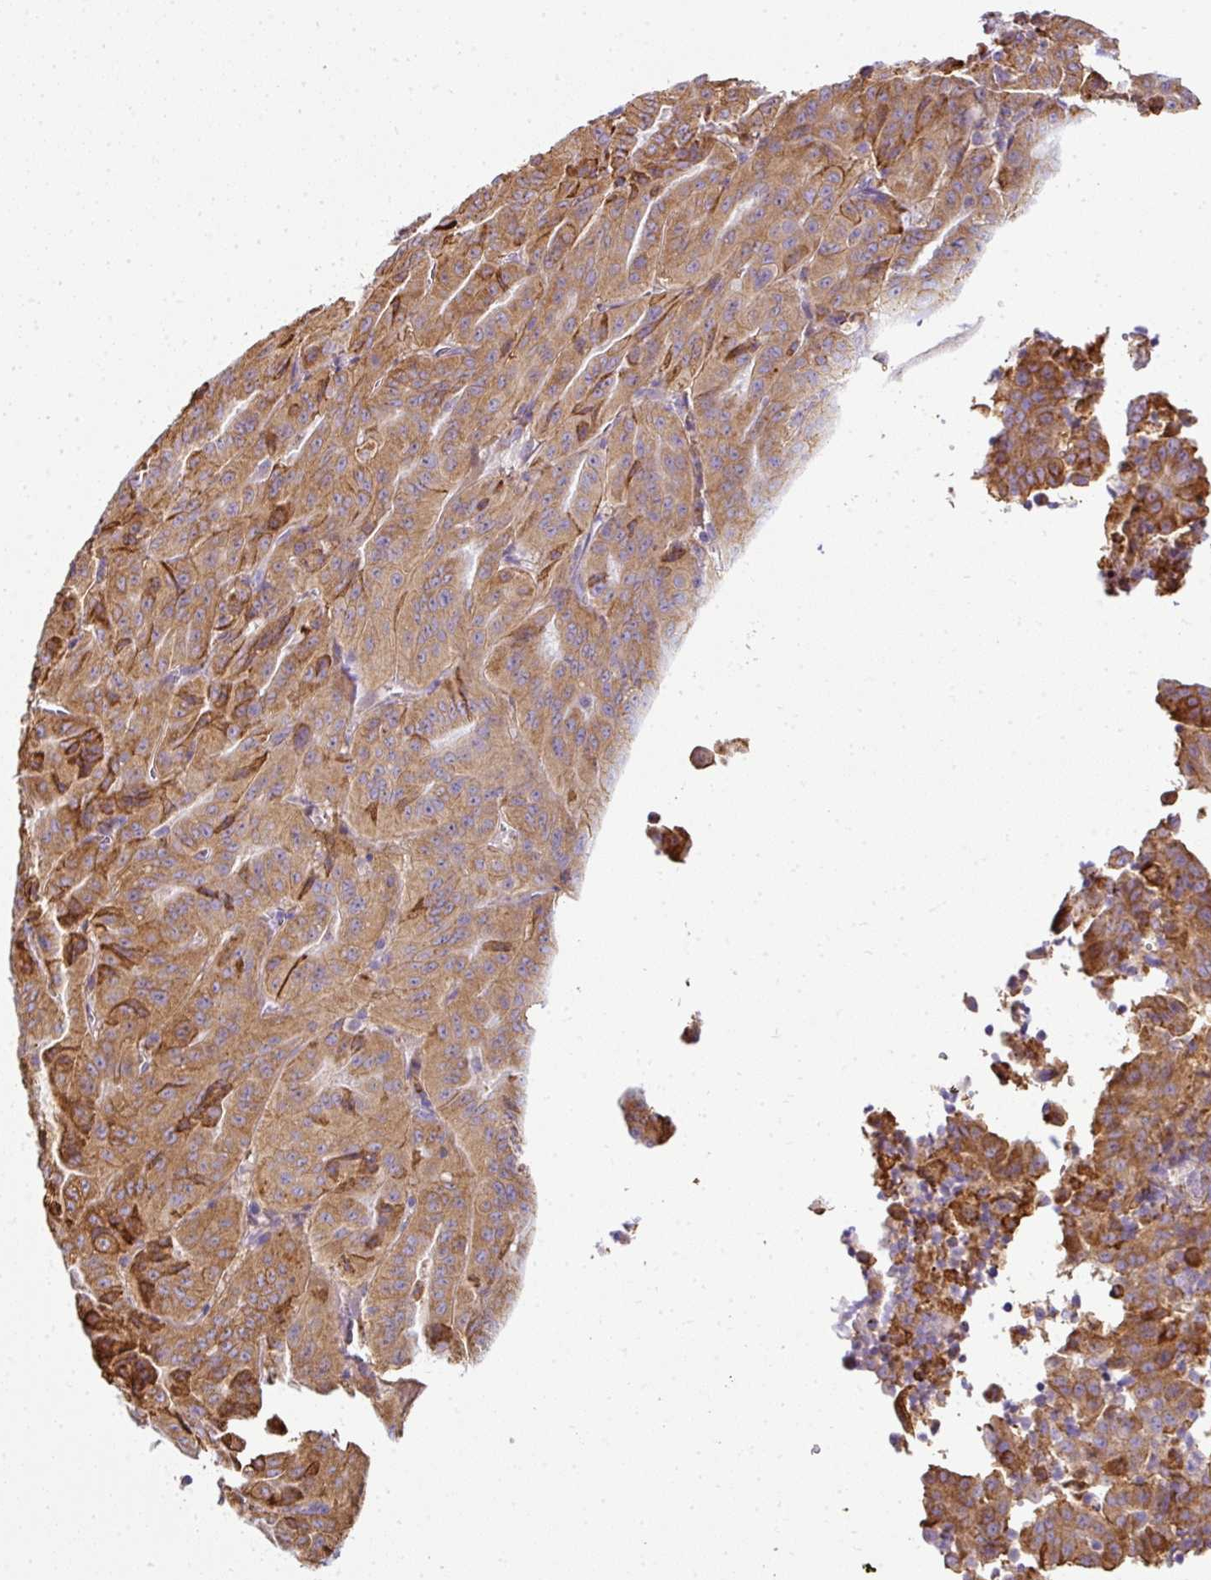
{"staining": {"intensity": "moderate", "quantity": ">75%", "location": "cytoplasmic/membranous"}, "tissue": "pancreatic cancer", "cell_type": "Tumor cells", "image_type": "cancer", "snomed": [{"axis": "morphology", "description": "Adenocarcinoma, NOS"}, {"axis": "topography", "description": "Pancreas"}], "caption": "IHC staining of pancreatic cancer (adenocarcinoma), which demonstrates medium levels of moderate cytoplasmic/membranous positivity in approximately >75% of tumor cells indicating moderate cytoplasmic/membranous protein expression. The staining was performed using DAB (brown) for protein detection and nuclei were counterstained in hematoxylin (blue).", "gene": "ANKRD18A", "patient": {"sex": "male", "age": 63}}